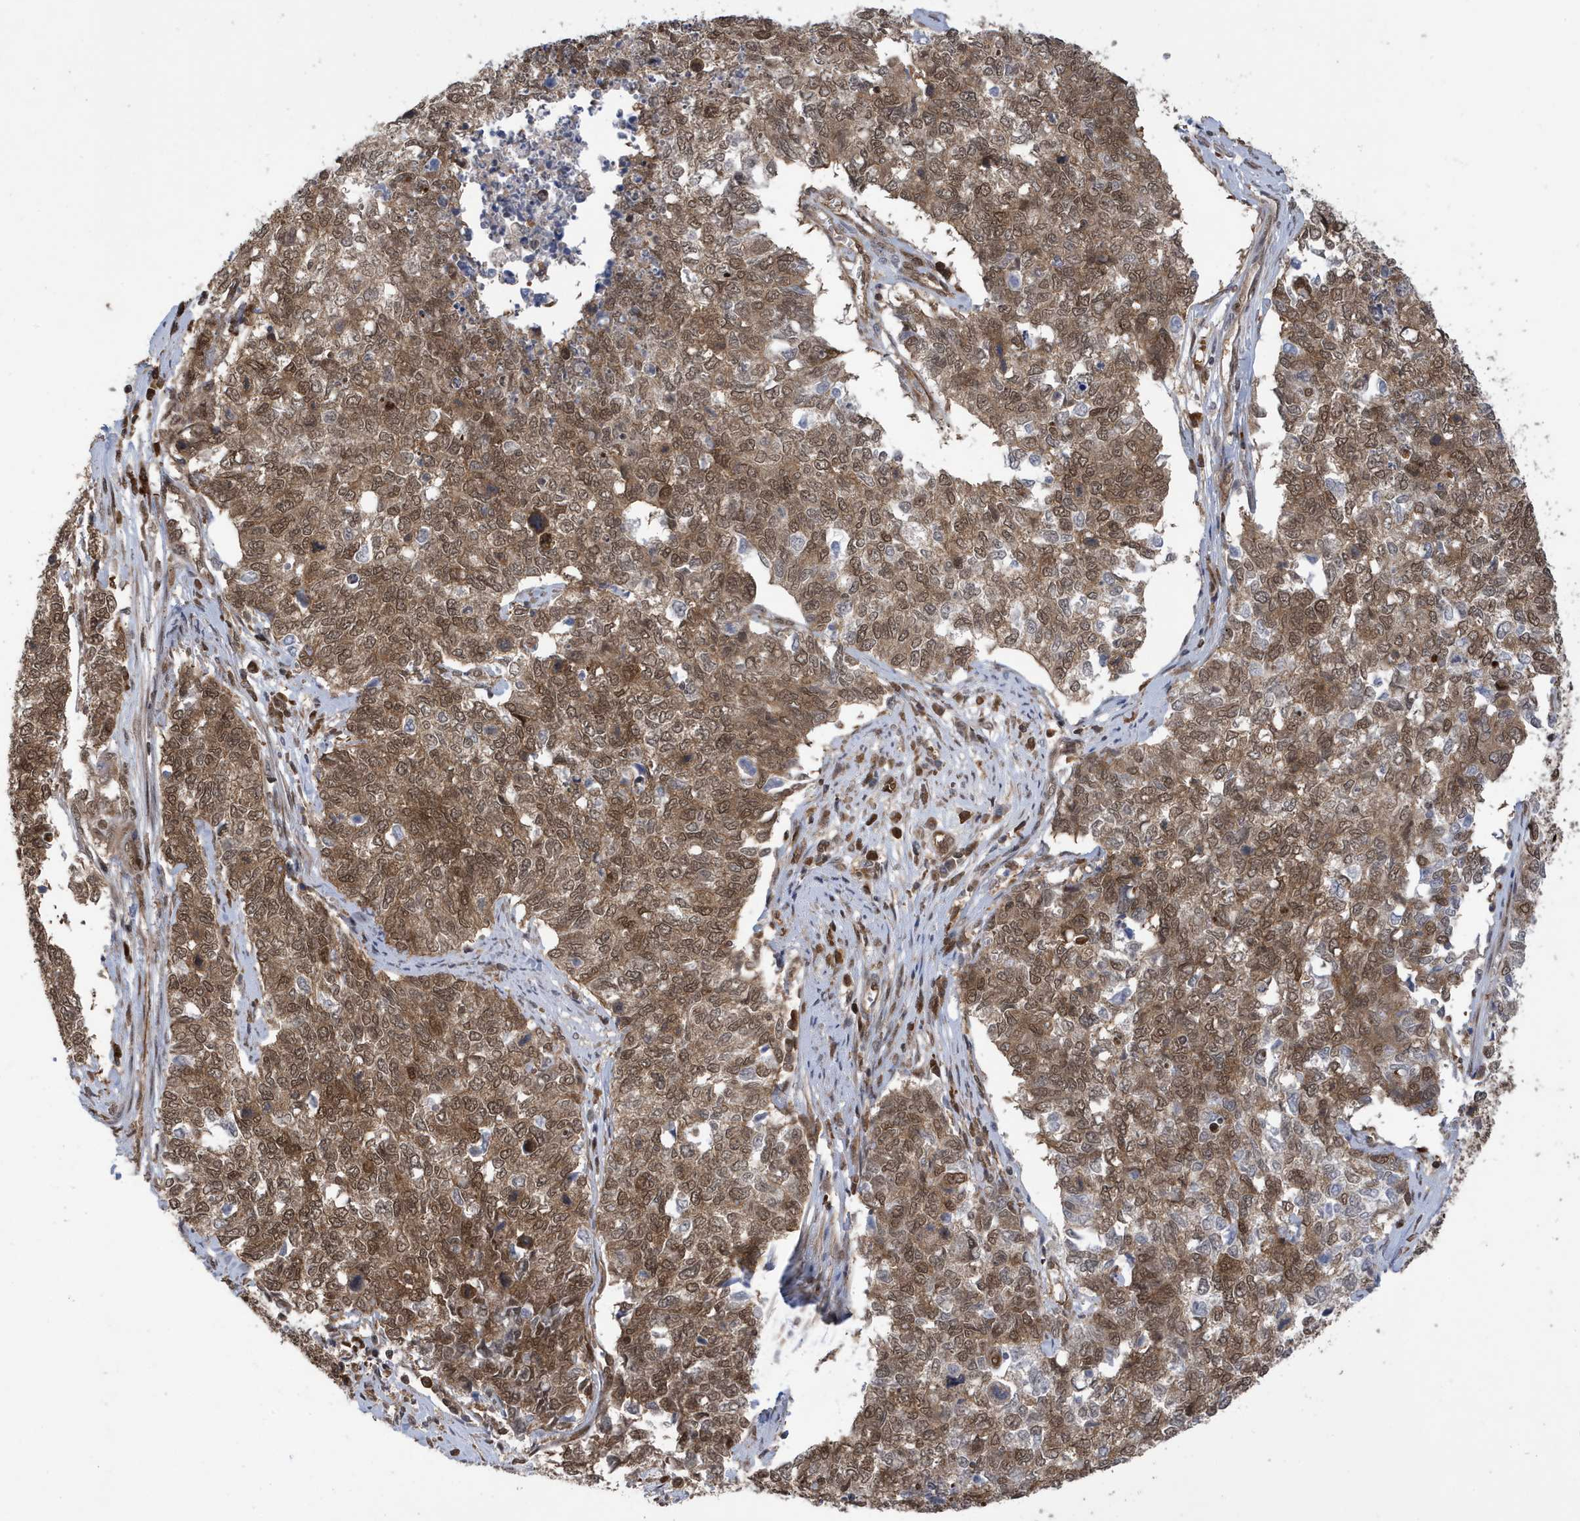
{"staining": {"intensity": "moderate", "quantity": ">75%", "location": "cytoplasmic/membranous,nuclear"}, "tissue": "cervical cancer", "cell_type": "Tumor cells", "image_type": "cancer", "snomed": [{"axis": "morphology", "description": "Squamous cell carcinoma, NOS"}, {"axis": "topography", "description": "Cervix"}], "caption": "Human squamous cell carcinoma (cervical) stained with a brown dye shows moderate cytoplasmic/membranous and nuclear positive positivity in approximately >75% of tumor cells.", "gene": "UBQLN1", "patient": {"sex": "female", "age": 63}}